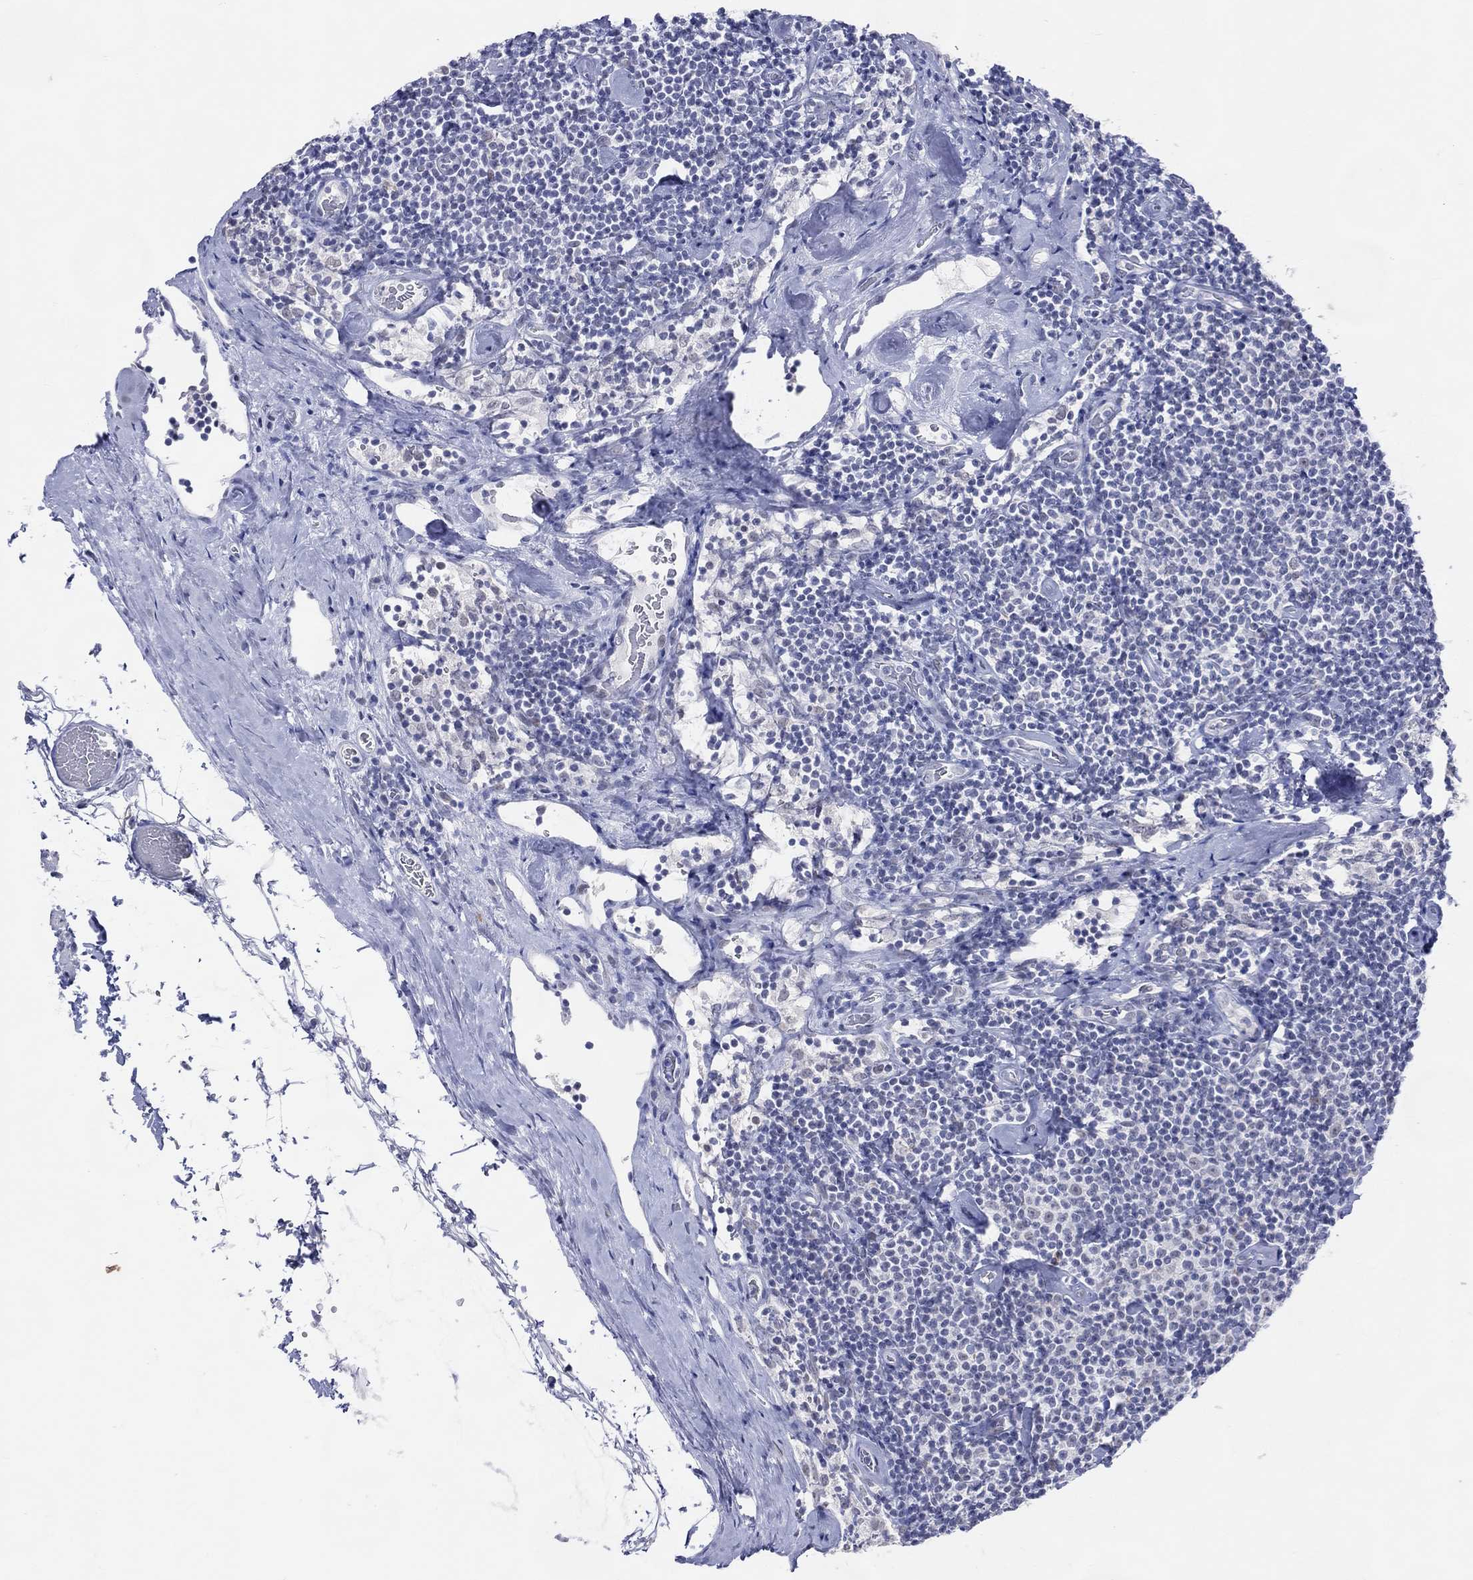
{"staining": {"intensity": "negative", "quantity": "none", "location": "none"}, "tissue": "lymphoma", "cell_type": "Tumor cells", "image_type": "cancer", "snomed": [{"axis": "morphology", "description": "Malignant lymphoma, non-Hodgkin's type, Low grade"}, {"axis": "topography", "description": "Lymph node"}], "caption": "This is a image of IHC staining of lymphoma, which shows no positivity in tumor cells. (DAB (3,3'-diaminobenzidine) immunohistochemistry (IHC) visualized using brightfield microscopy, high magnification).", "gene": "CFAP58", "patient": {"sex": "male", "age": 81}}